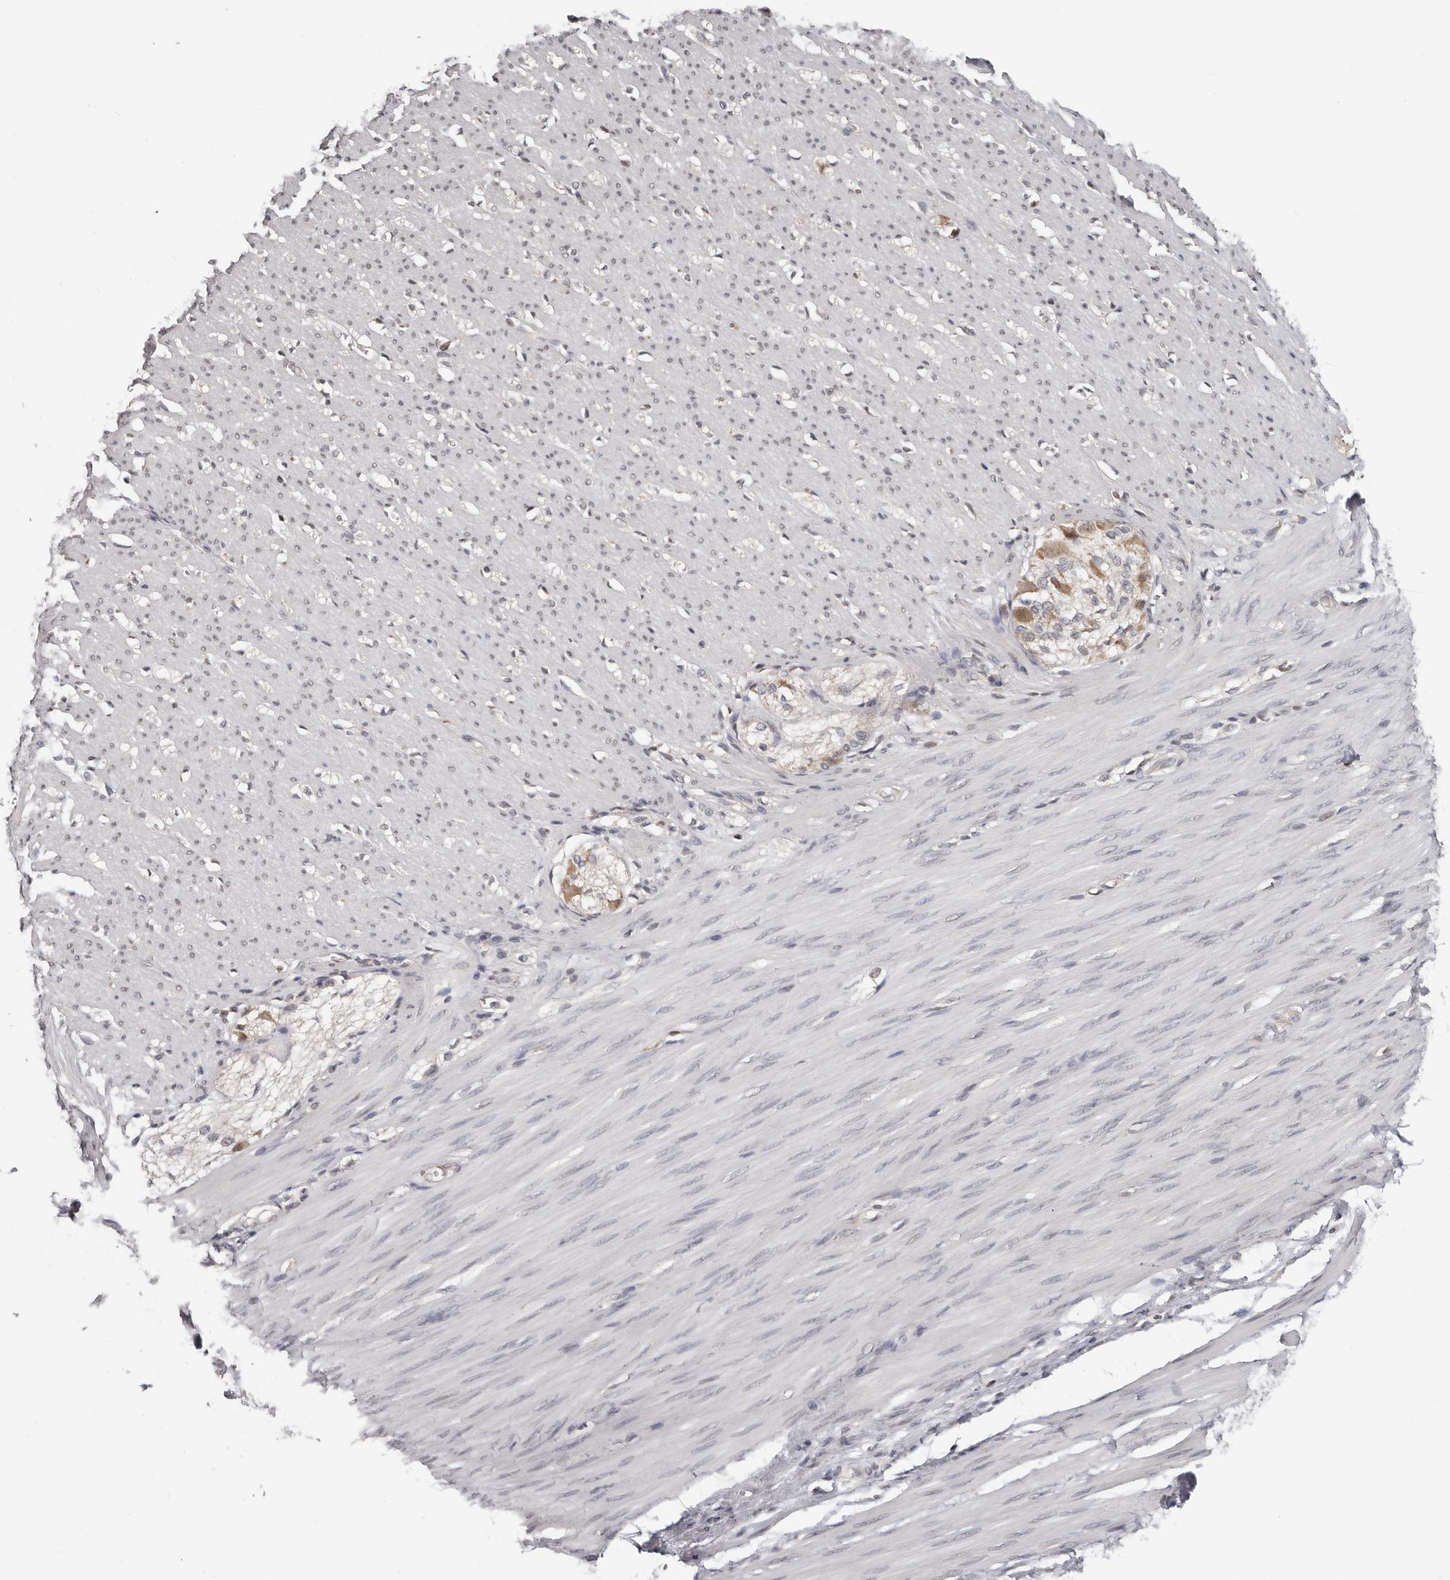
{"staining": {"intensity": "negative", "quantity": "none", "location": "none"}, "tissue": "smooth muscle", "cell_type": "Smooth muscle cells", "image_type": "normal", "snomed": [{"axis": "morphology", "description": "Normal tissue, NOS"}, {"axis": "morphology", "description": "Adenocarcinoma, NOS"}, {"axis": "topography", "description": "Colon"}, {"axis": "topography", "description": "Peripheral nerve tissue"}], "caption": "Histopathology image shows no significant protein expression in smooth muscle cells of benign smooth muscle.", "gene": "MOGAT2", "patient": {"sex": "male", "age": 14}}